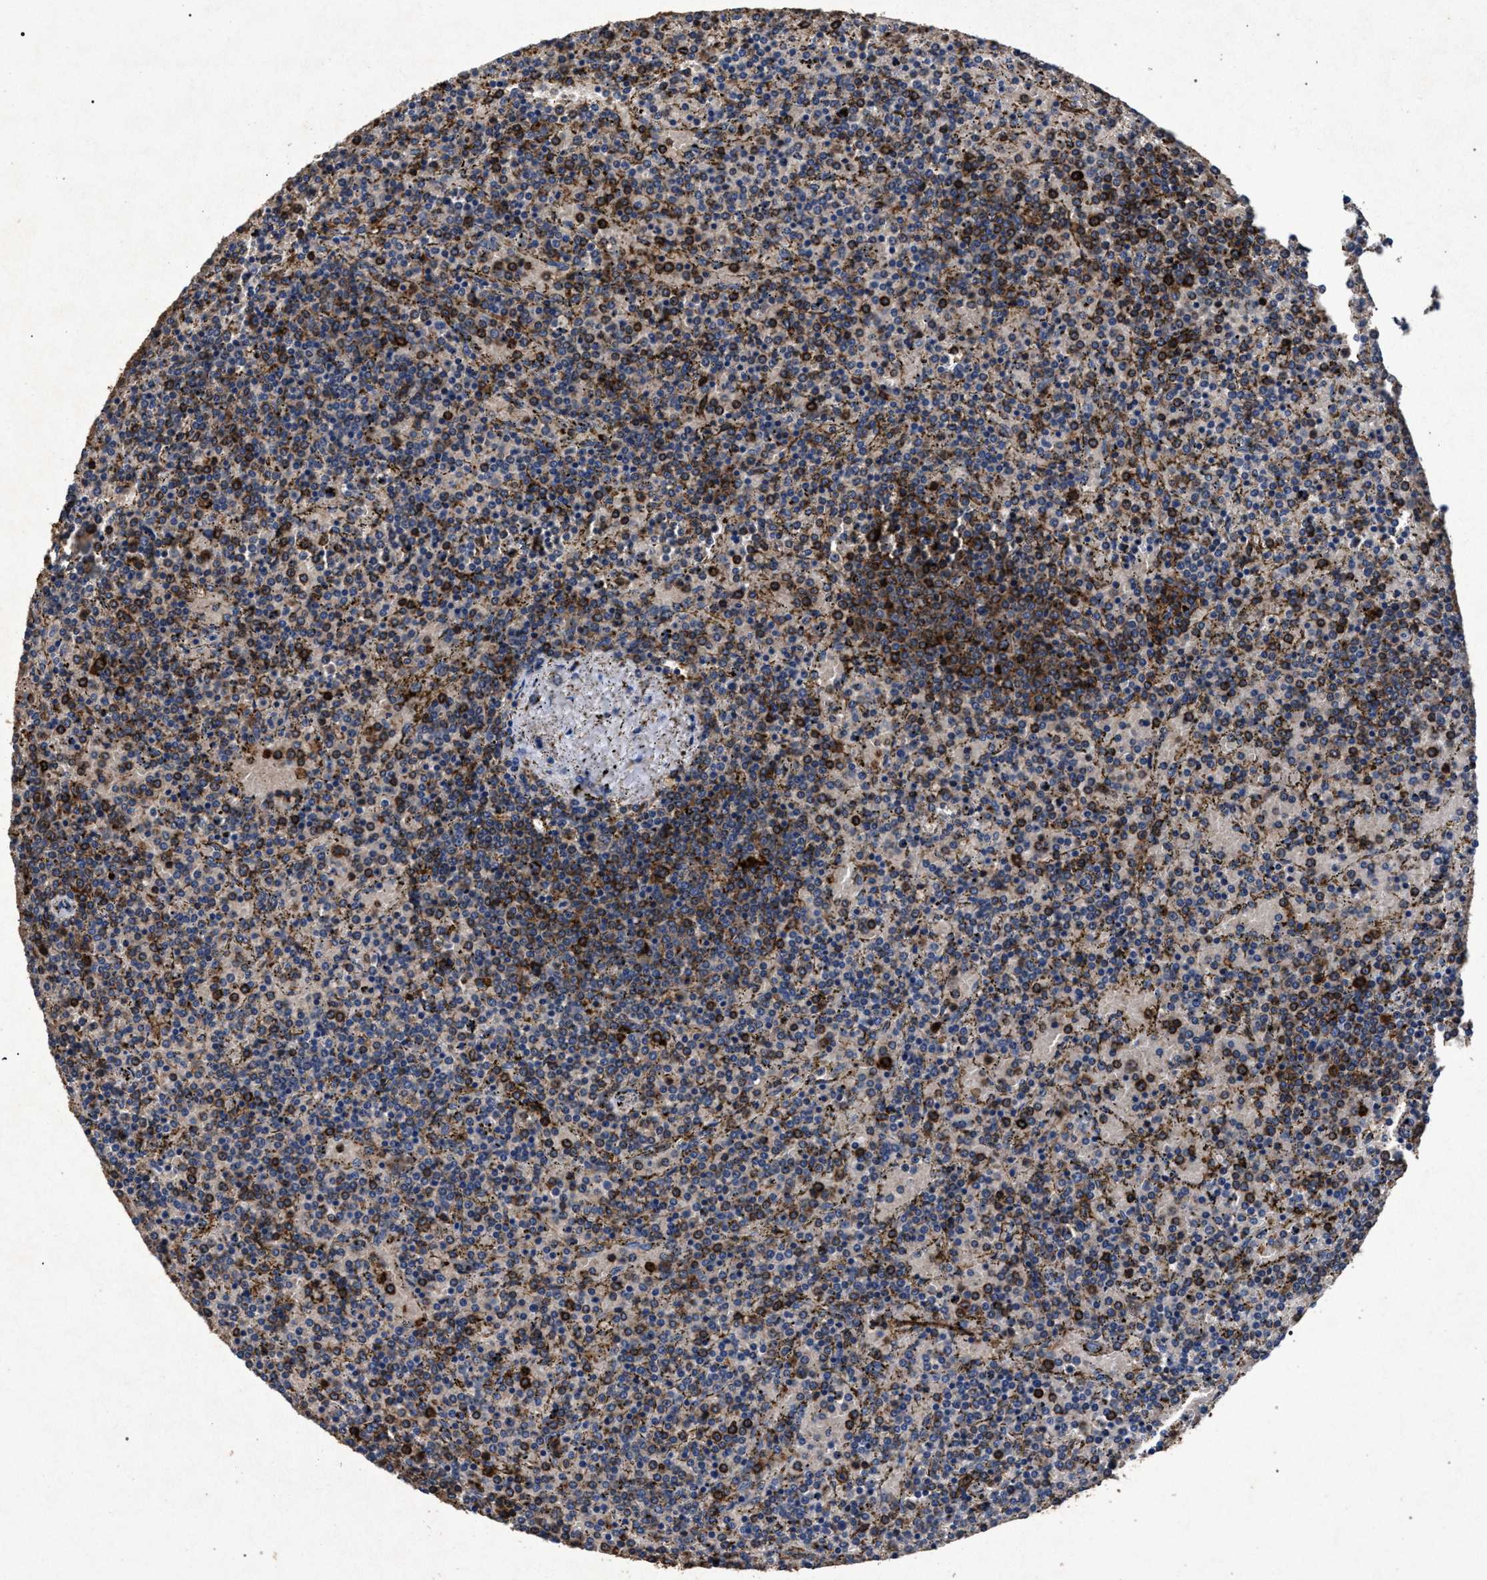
{"staining": {"intensity": "strong", "quantity": "25%-75%", "location": "cytoplasmic/membranous"}, "tissue": "lymphoma", "cell_type": "Tumor cells", "image_type": "cancer", "snomed": [{"axis": "morphology", "description": "Malignant lymphoma, non-Hodgkin's type, Low grade"}, {"axis": "topography", "description": "Spleen"}], "caption": "This is a micrograph of immunohistochemistry staining of lymphoma, which shows strong staining in the cytoplasmic/membranous of tumor cells.", "gene": "MARCKS", "patient": {"sex": "female", "age": 77}}